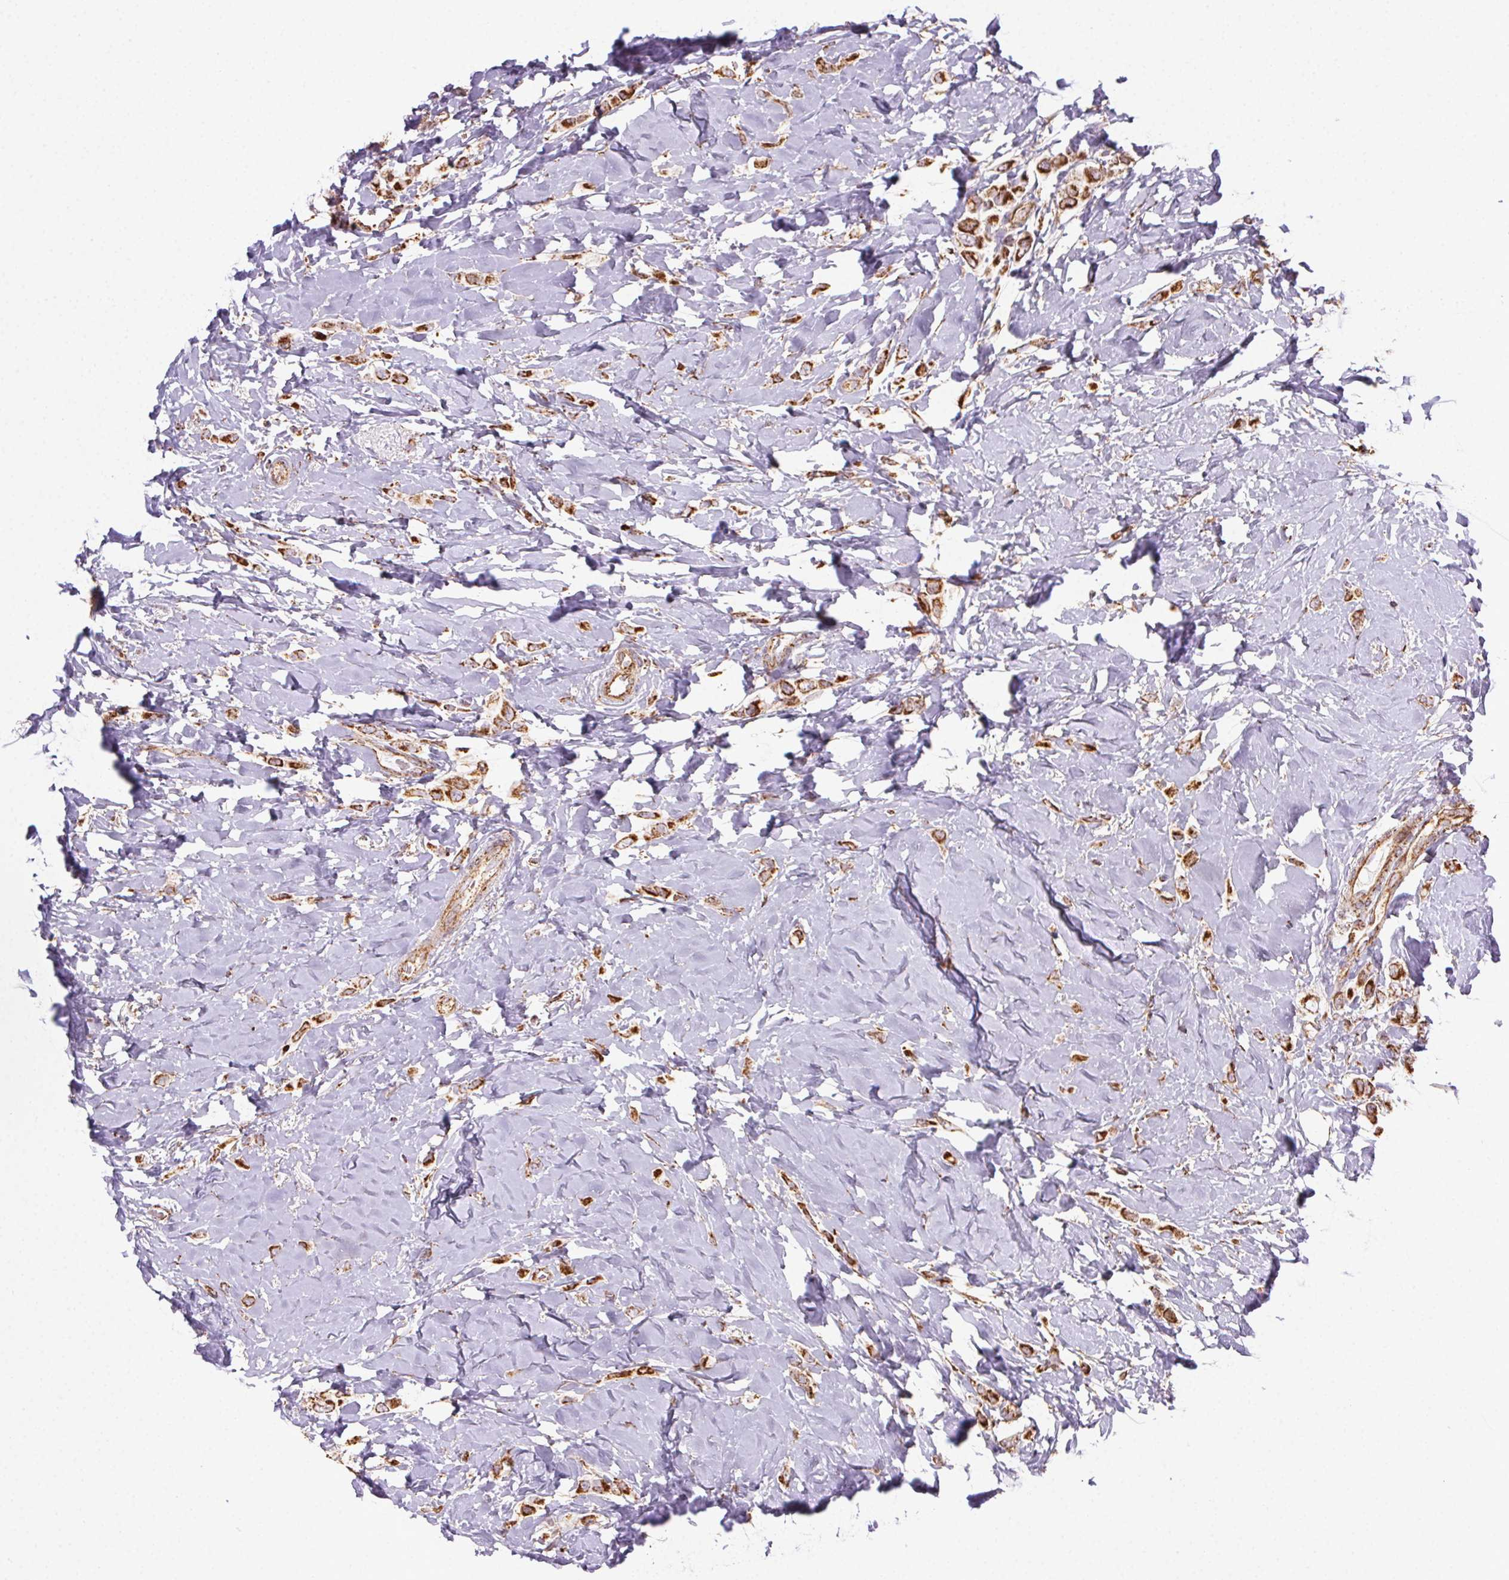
{"staining": {"intensity": "strong", "quantity": ">75%", "location": "cytoplasmic/membranous"}, "tissue": "breast cancer", "cell_type": "Tumor cells", "image_type": "cancer", "snomed": [{"axis": "morphology", "description": "Lobular carcinoma"}, {"axis": "topography", "description": "Breast"}], "caption": "Breast lobular carcinoma was stained to show a protein in brown. There is high levels of strong cytoplasmic/membranous positivity in approximately >75% of tumor cells. (Stains: DAB (3,3'-diaminobenzidine) in brown, nuclei in blue, Microscopy: brightfield microscopy at high magnification).", "gene": "CLPB", "patient": {"sex": "female", "age": 66}}